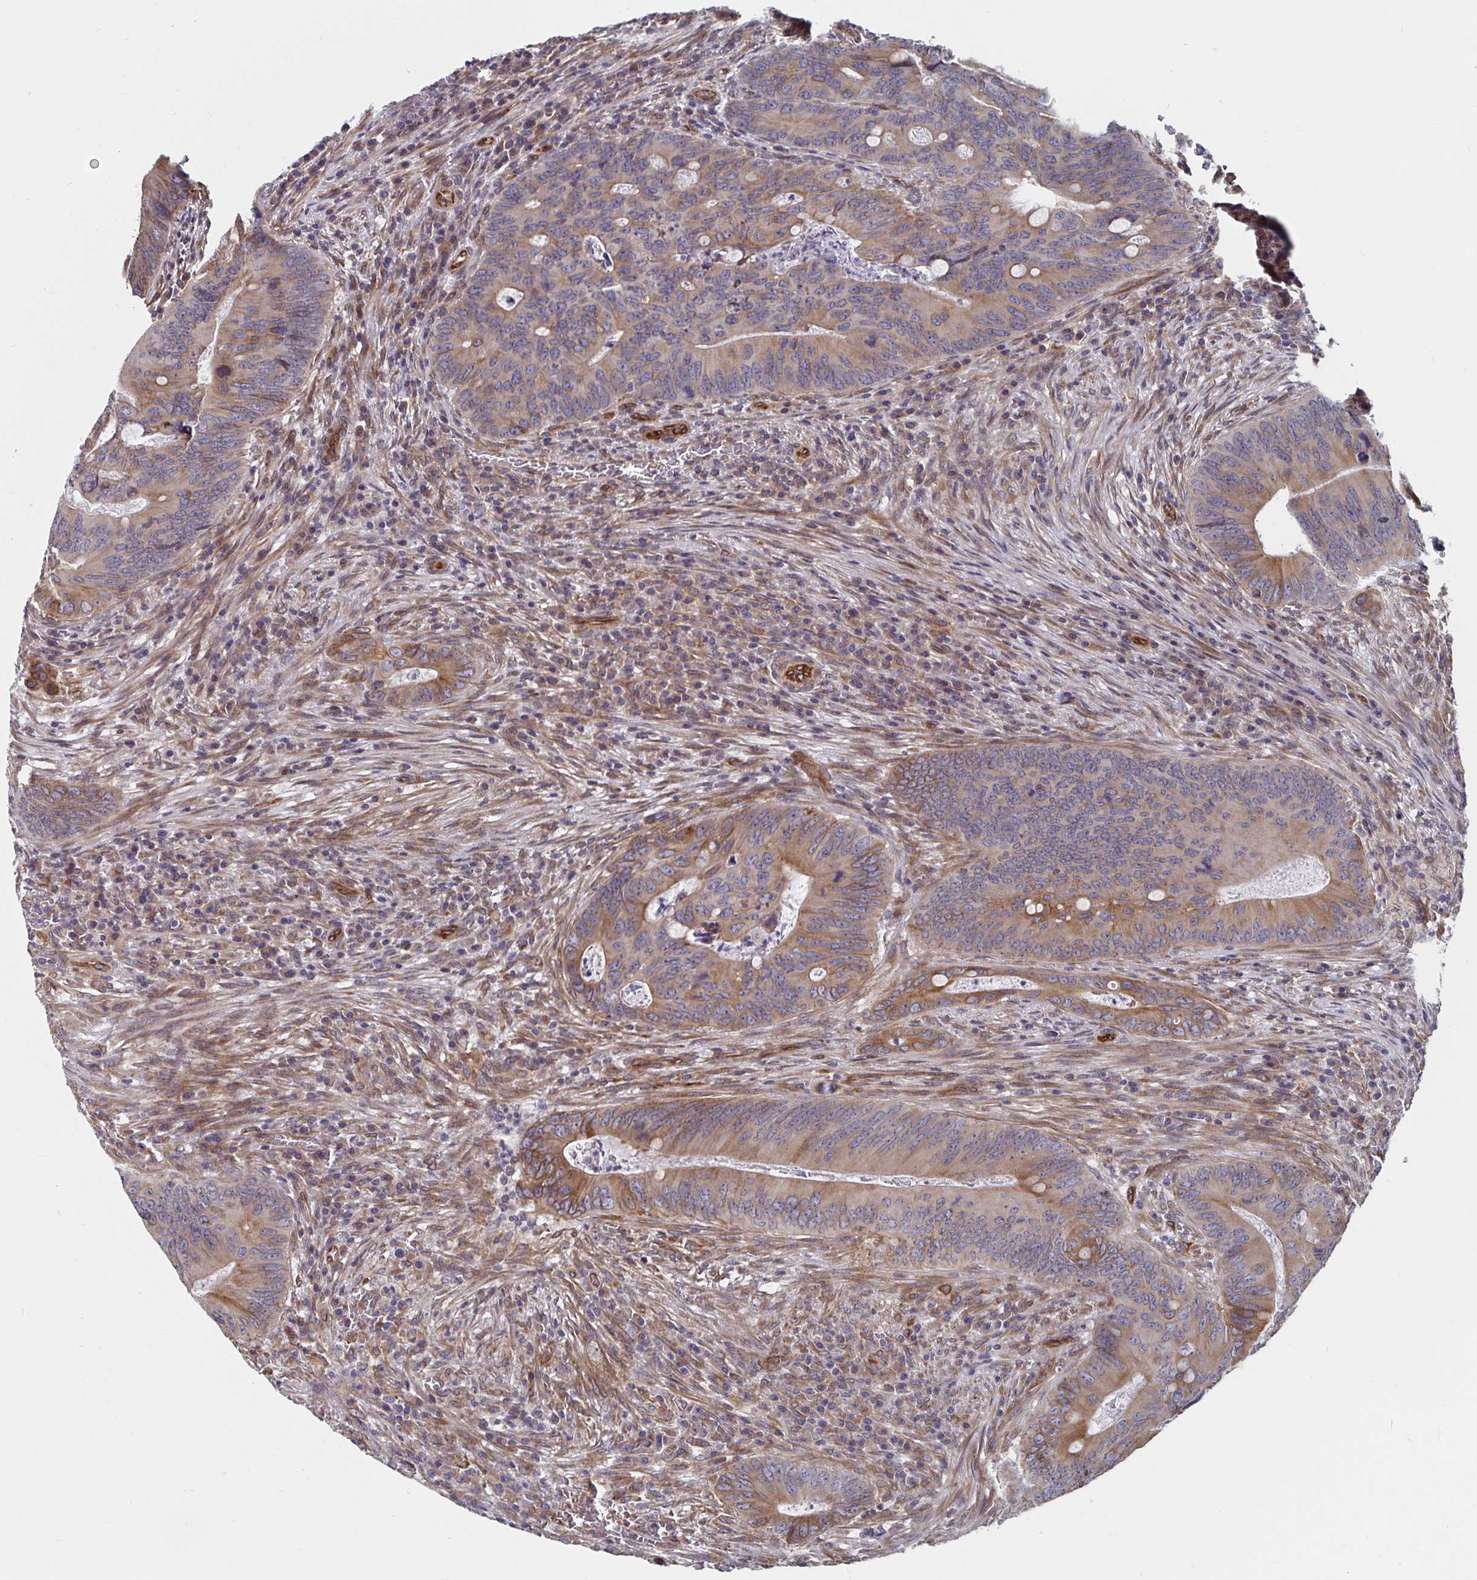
{"staining": {"intensity": "moderate", "quantity": ">75%", "location": "cytoplasmic/membranous"}, "tissue": "colorectal cancer", "cell_type": "Tumor cells", "image_type": "cancer", "snomed": [{"axis": "morphology", "description": "Adenocarcinoma, NOS"}, {"axis": "topography", "description": "Colon"}], "caption": "This photomicrograph reveals colorectal cancer stained with immunohistochemistry to label a protein in brown. The cytoplasmic/membranous of tumor cells show moderate positivity for the protein. Nuclei are counter-stained blue.", "gene": "BCAP29", "patient": {"sex": "female", "age": 74}}